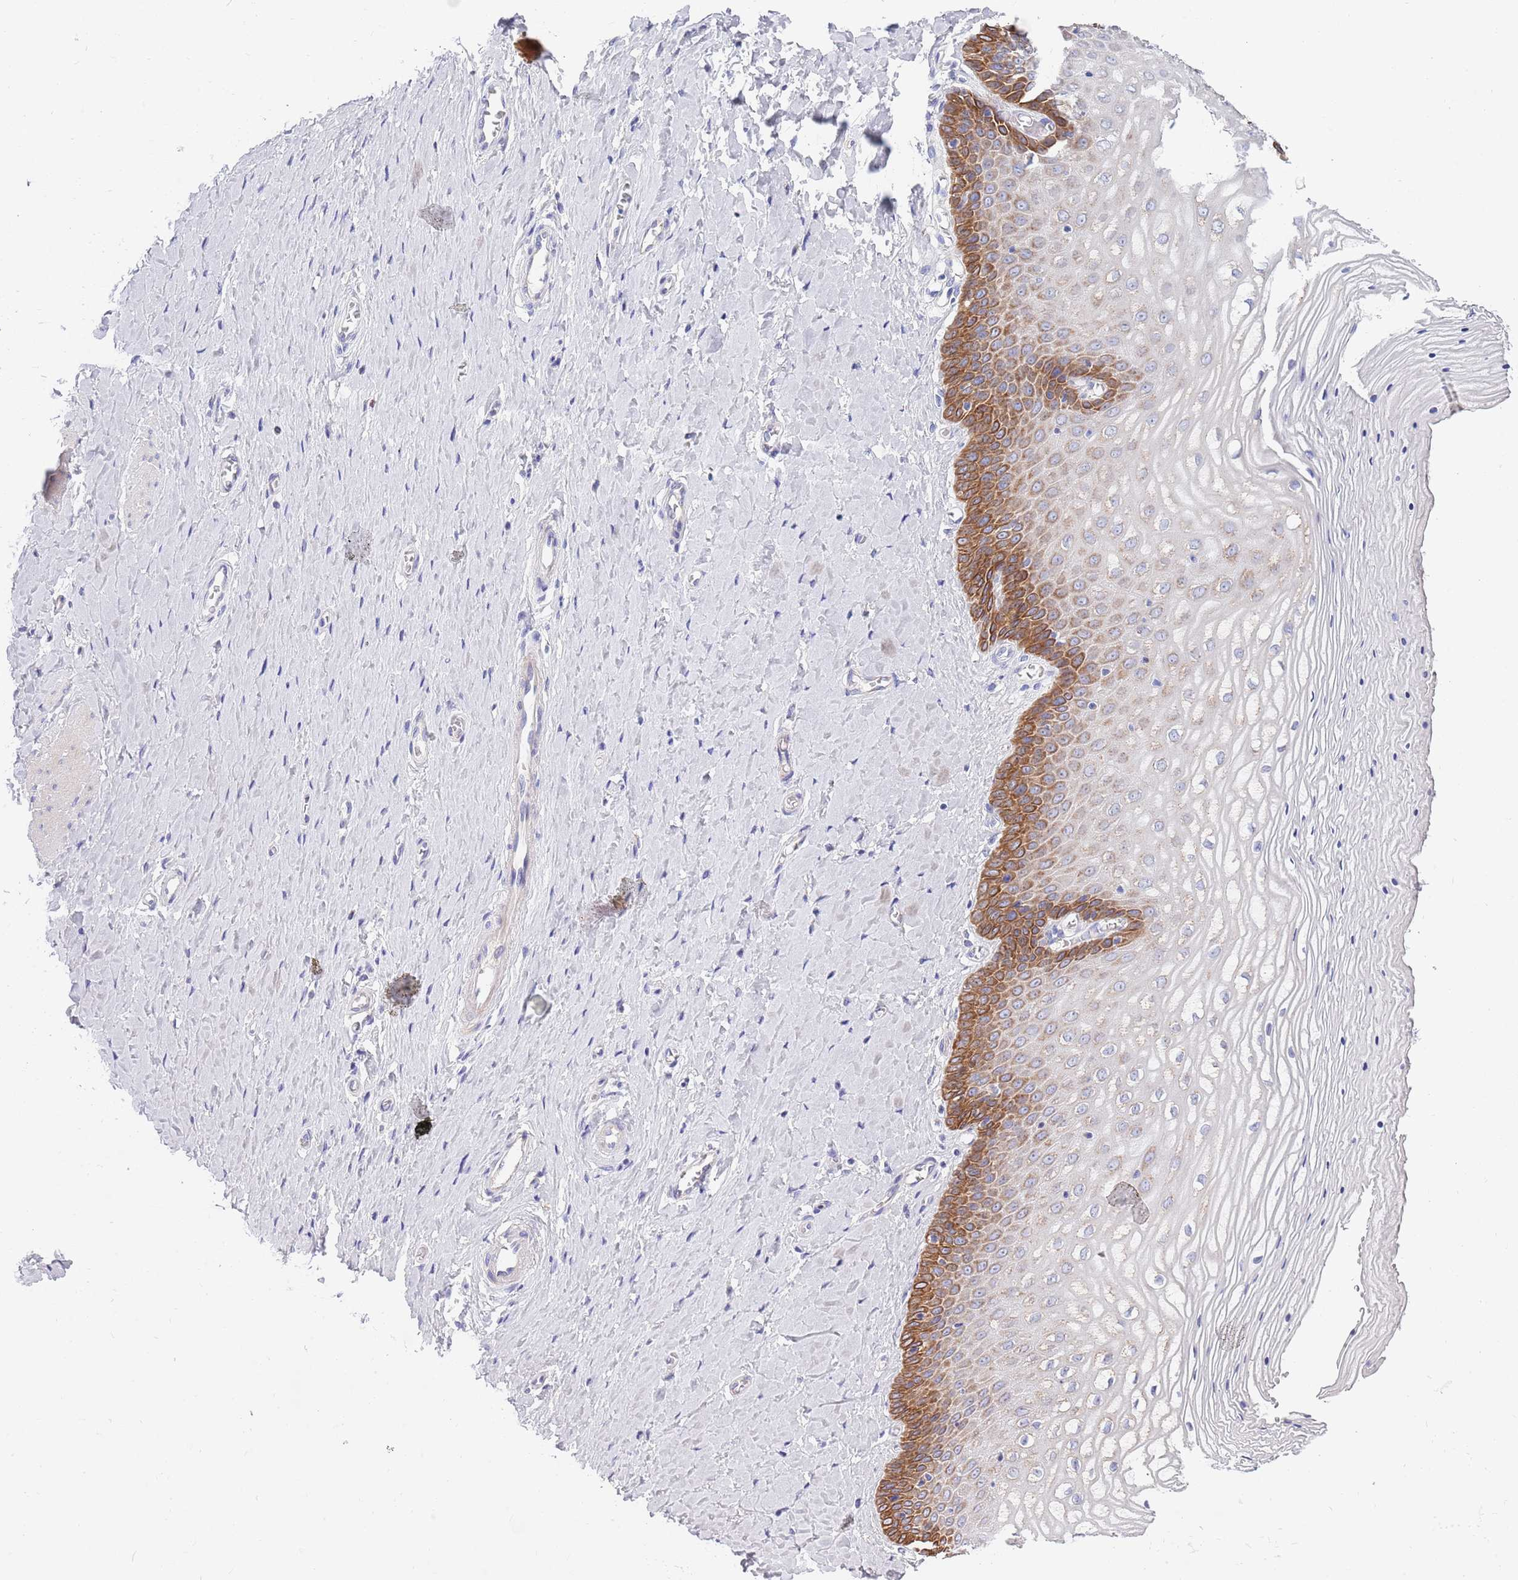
{"staining": {"intensity": "strong", "quantity": "25%-75%", "location": "cytoplasmic/membranous"}, "tissue": "vagina", "cell_type": "Squamous epithelial cells", "image_type": "normal", "snomed": [{"axis": "morphology", "description": "Normal tissue, NOS"}, {"axis": "topography", "description": "Vagina"}], "caption": "A micrograph showing strong cytoplasmic/membranous expression in approximately 25%-75% of squamous epithelial cells in unremarkable vagina, as visualized by brown immunohistochemical staining.", "gene": "EMC8", "patient": {"sex": "female", "age": 65}}